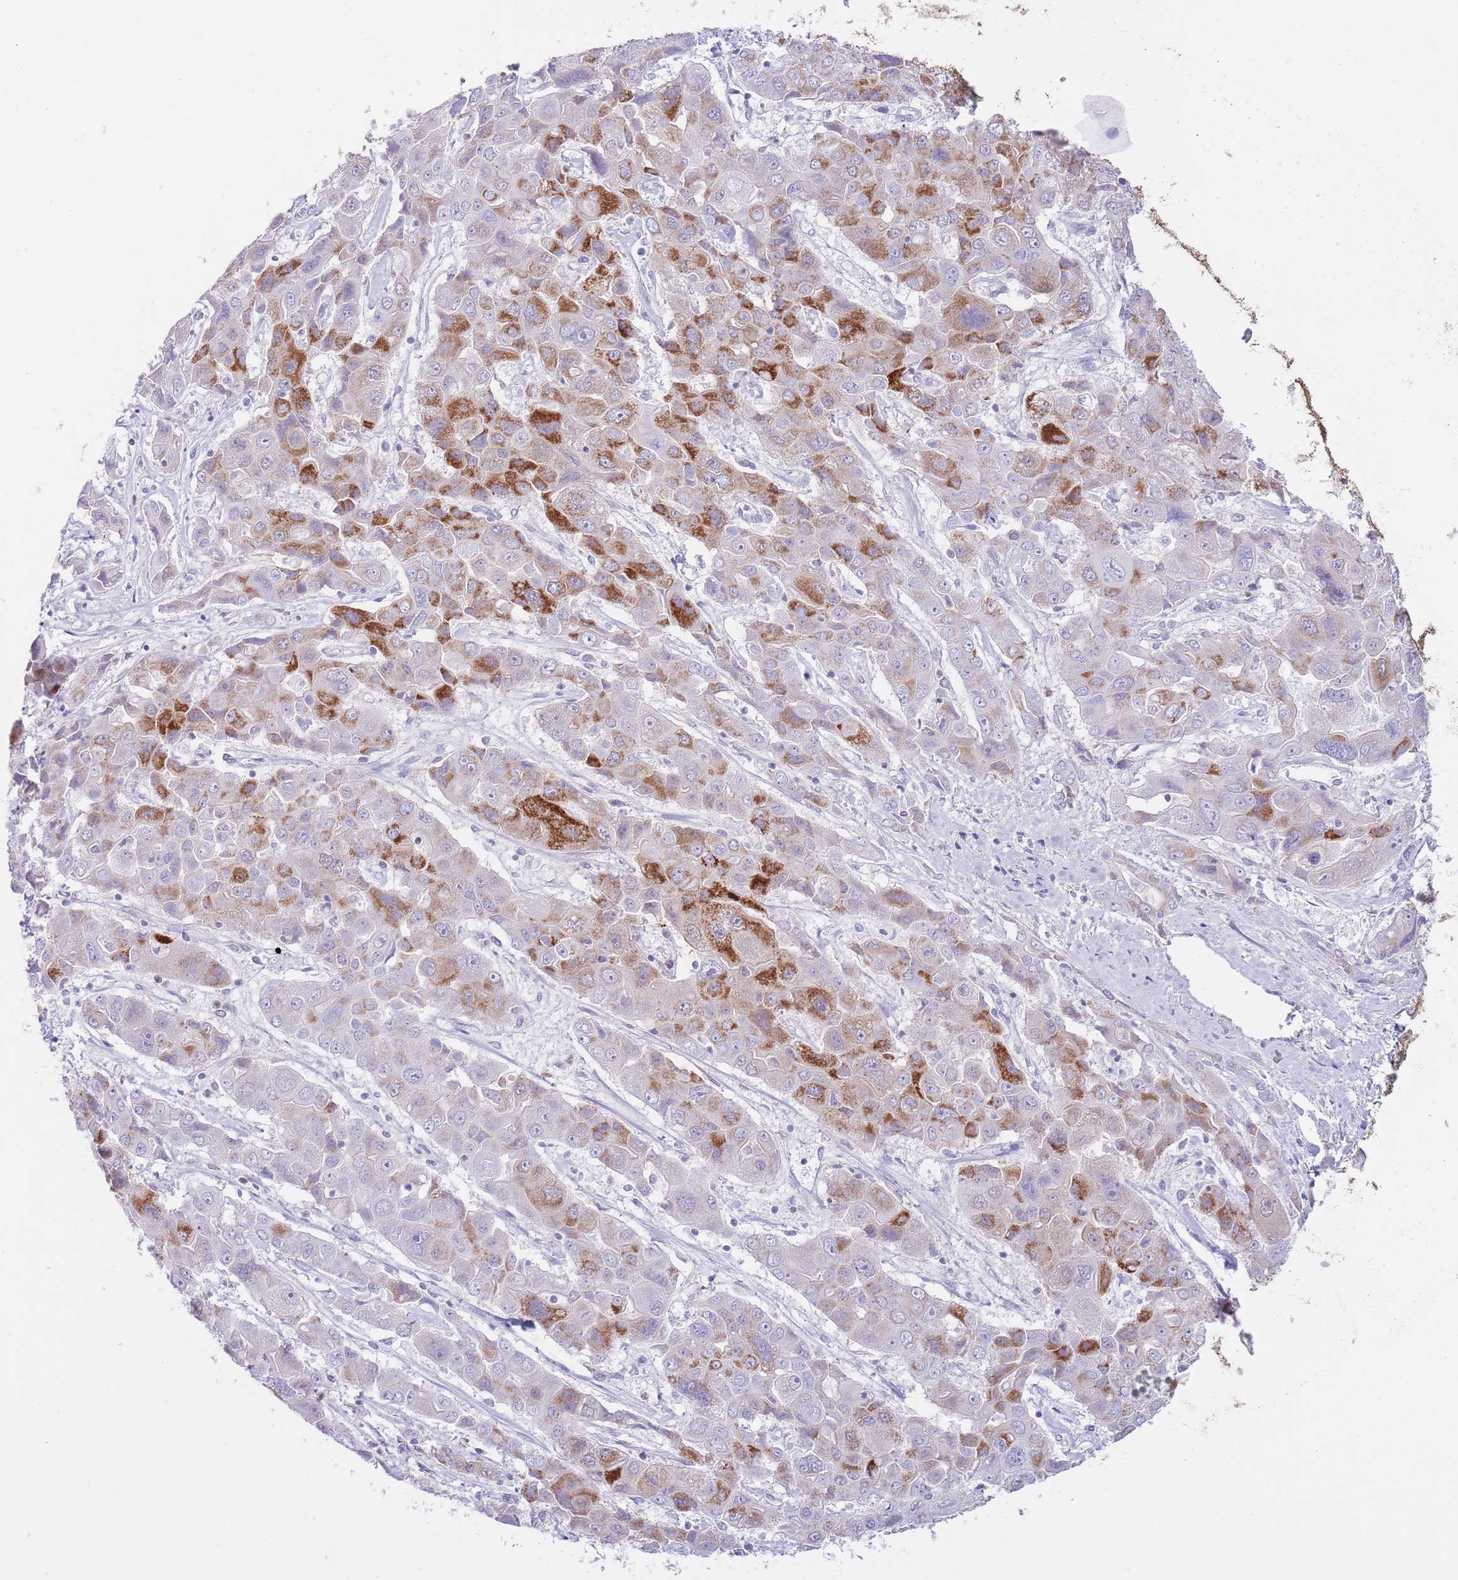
{"staining": {"intensity": "strong", "quantity": "25%-75%", "location": "cytoplasmic/membranous"}, "tissue": "liver cancer", "cell_type": "Tumor cells", "image_type": "cancer", "snomed": [{"axis": "morphology", "description": "Cholangiocarcinoma"}, {"axis": "topography", "description": "Liver"}], "caption": "Strong cytoplasmic/membranous protein positivity is seen in about 25%-75% of tumor cells in liver cancer (cholangiocarcinoma). (Stains: DAB (3,3'-diaminobenzidine) in brown, nuclei in blue, Microscopy: brightfield microscopy at high magnification).", "gene": "EBPL", "patient": {"sex": "male", "age": 67}}